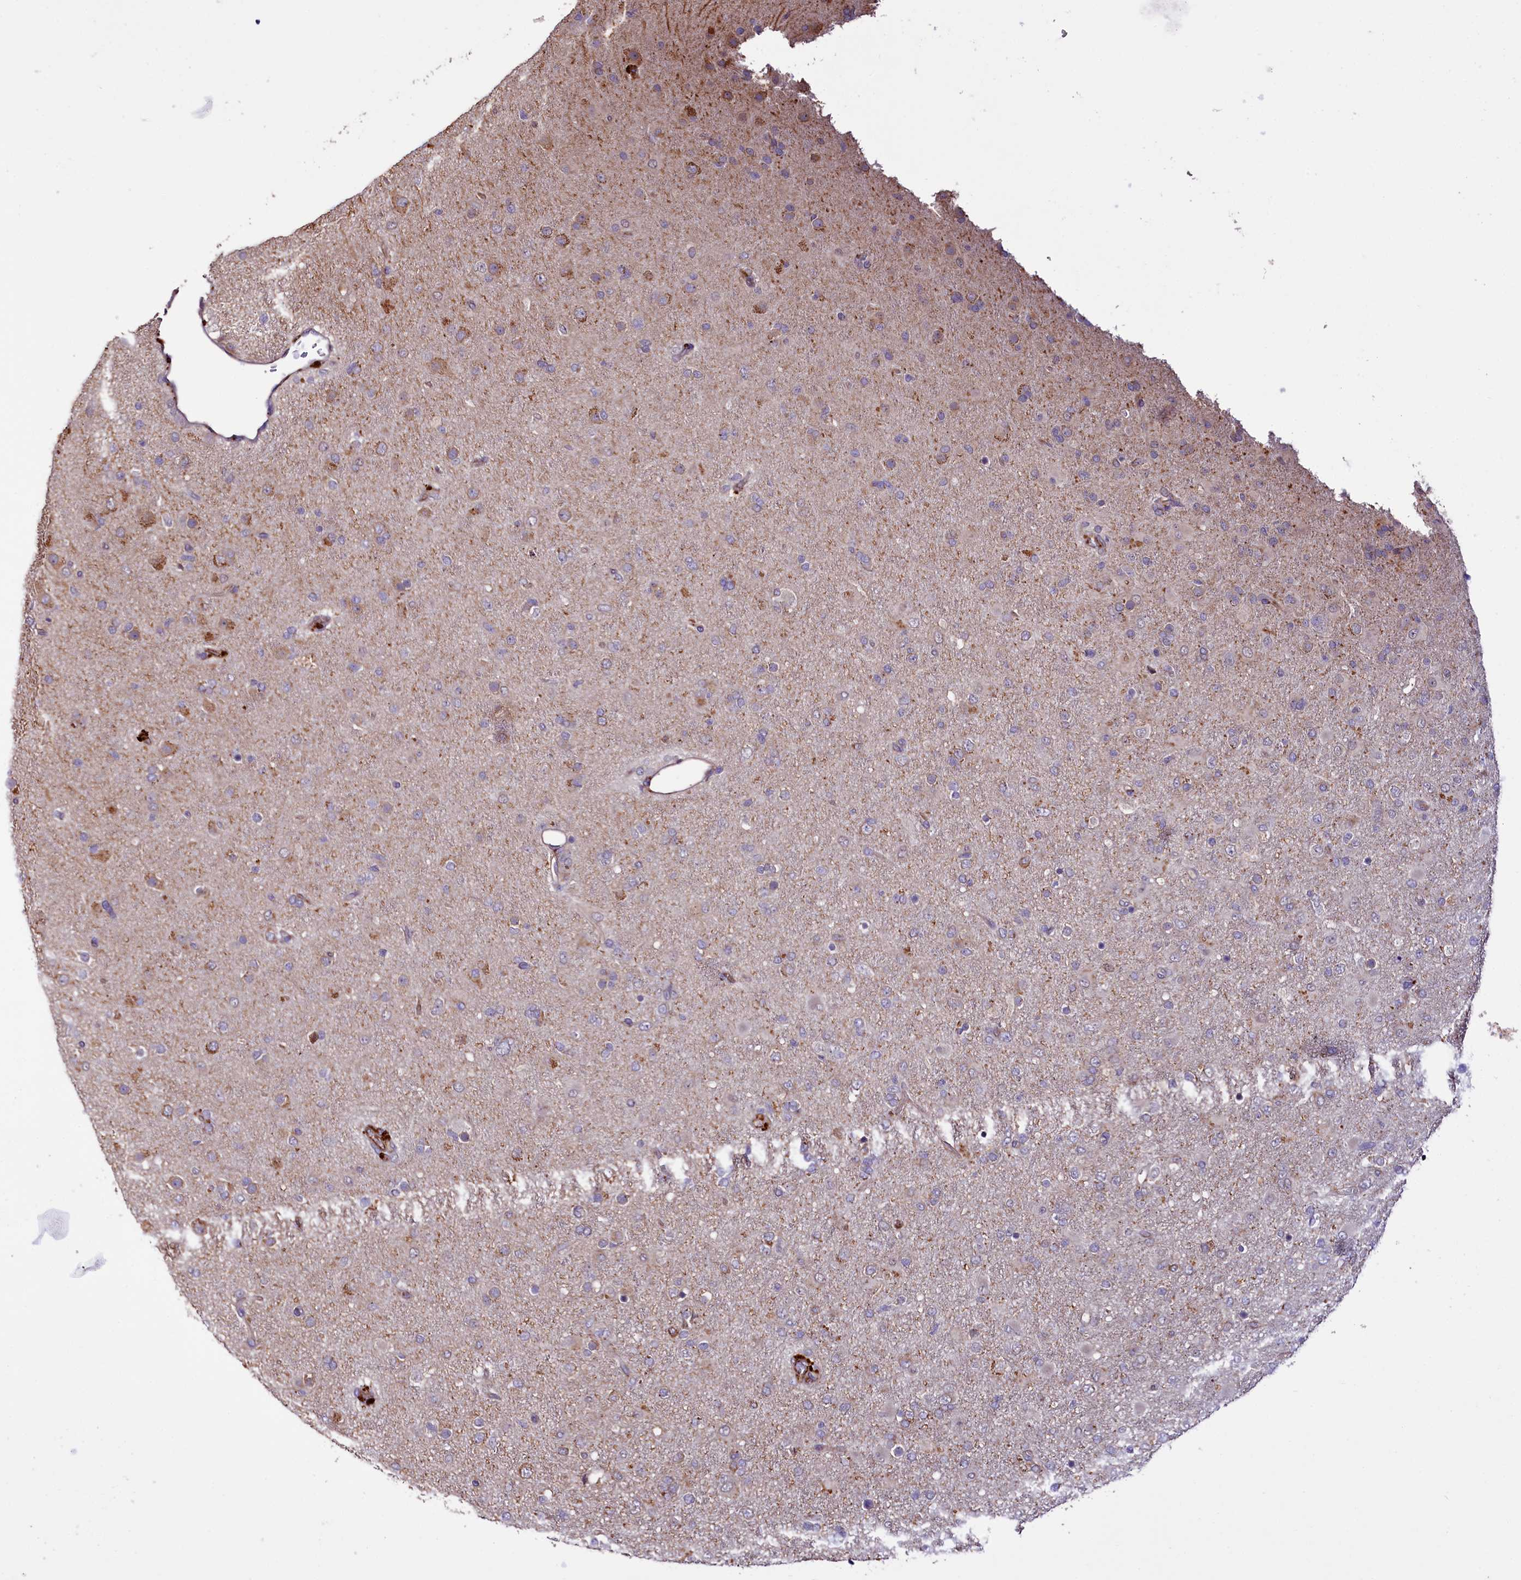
{"staining": {"intensity": "negative", "quantity": "none", "location": "none"}, "tissue": "glioma", "cell_type": "Tumor cells", "image_type": "cancer", "snomed": [{"axis": "morphology", "description": "Glioma, malignant, Low grade"}, {"axis": "topography", "description": "Brain"}], "caption": "A high-resolution image shows immunohistochemistry staining of glioma, which reveals no significant expression in tumor cells.", "gene": "TTC12", "patient": {"sex": "male", "age": 65}}